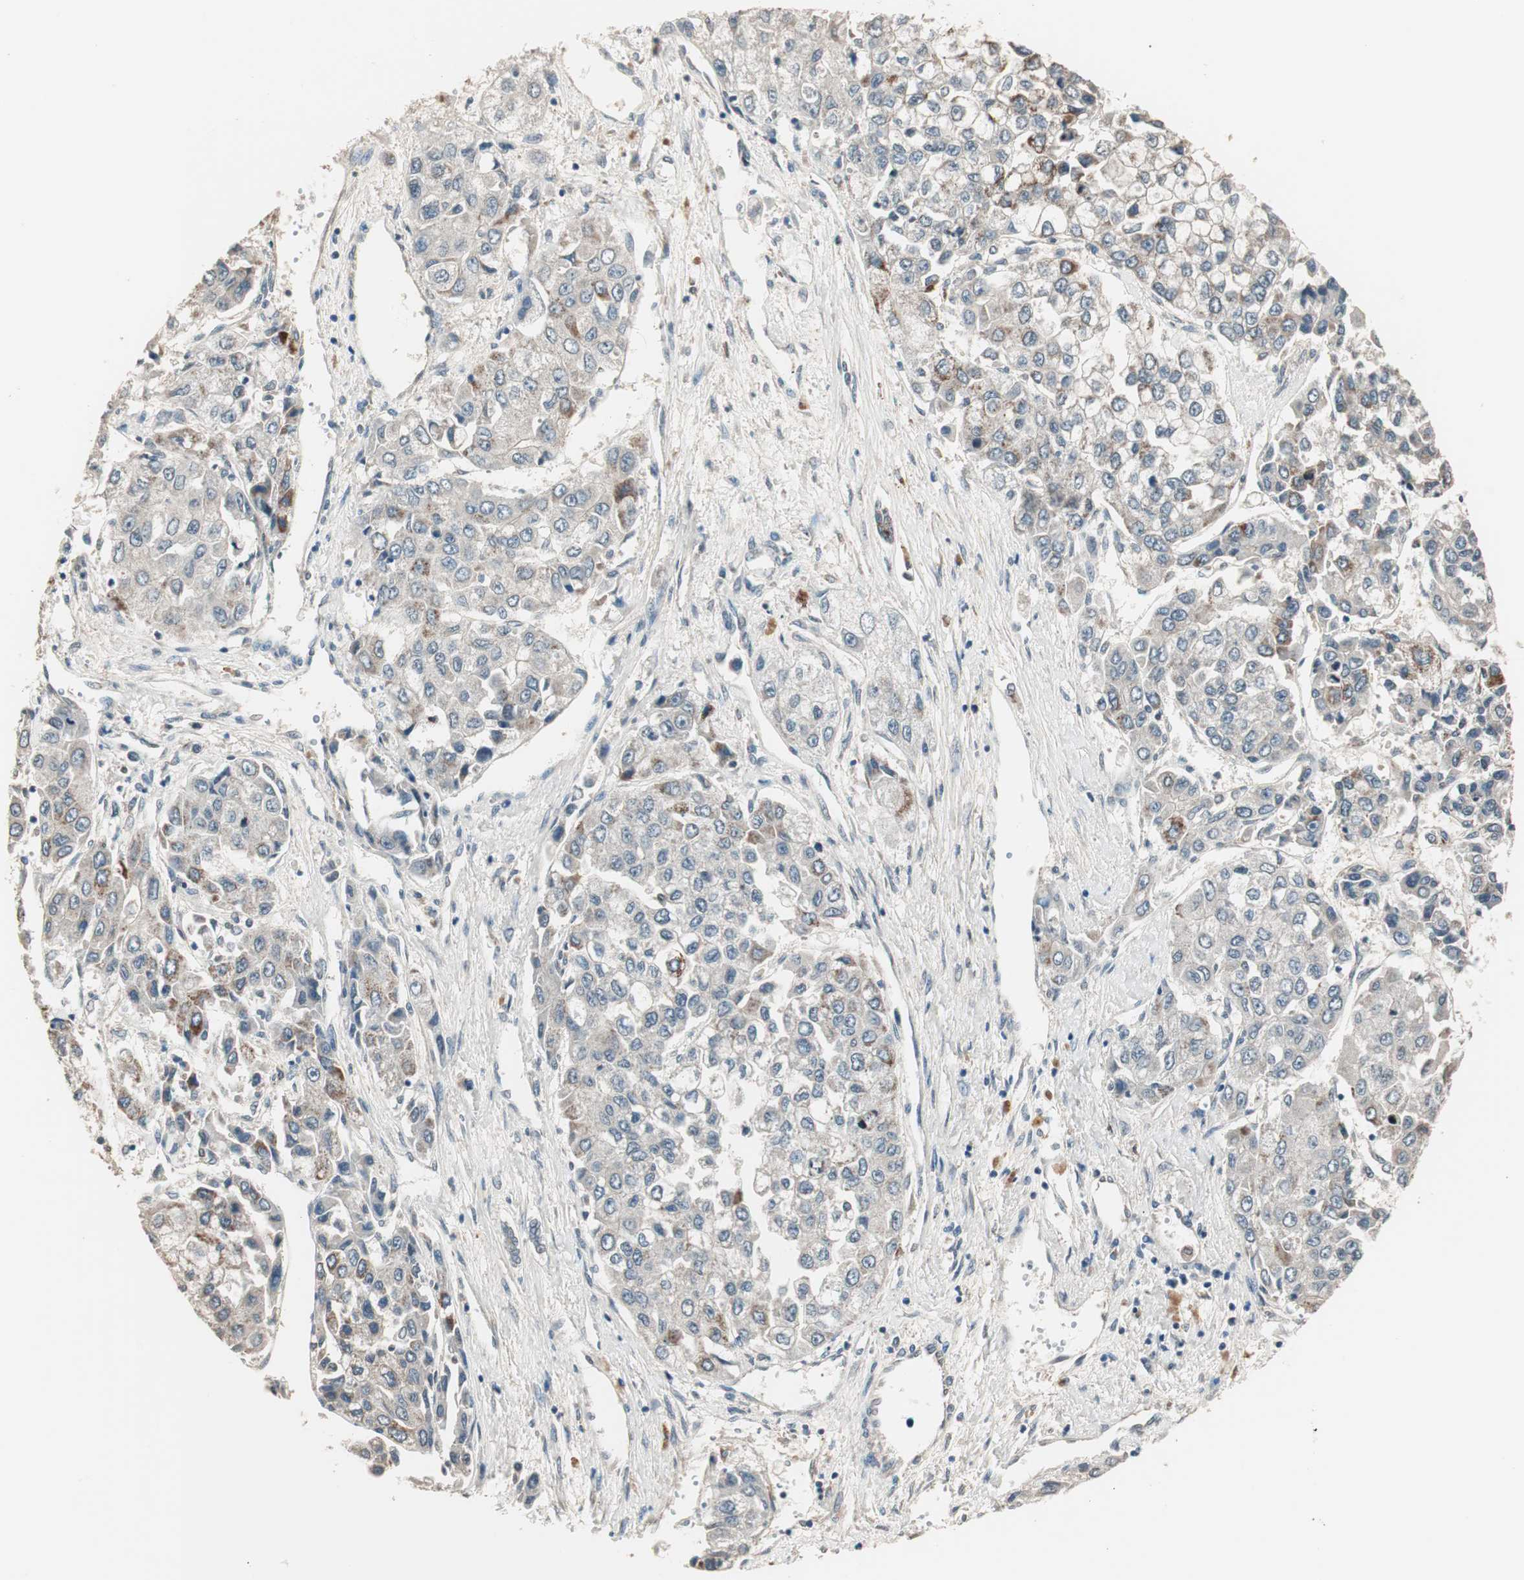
{"staining": {"intensity": "weak", "quantity": "25%-75%", "location": "cytoplasmic/membranous"}, "tissue": "liver cancer", "cell_type": "Tumor cells", "image_type": "cancer", "snomed": [{"axis": "morphology", "description": "Carcinoma, Hepatocellular, NOS"}, {"axis": "topography", "description": "Liver"}], "caption": "This micrograph reveals immunohistochemistry staining of human hepatocellular carcinoma (liver), with low weak cytoplasmic/membranous staining in approximately 25%-75% of tumor cells.", "gene": "NFRKB", "patient": {"sex": "female", "age": 66}}